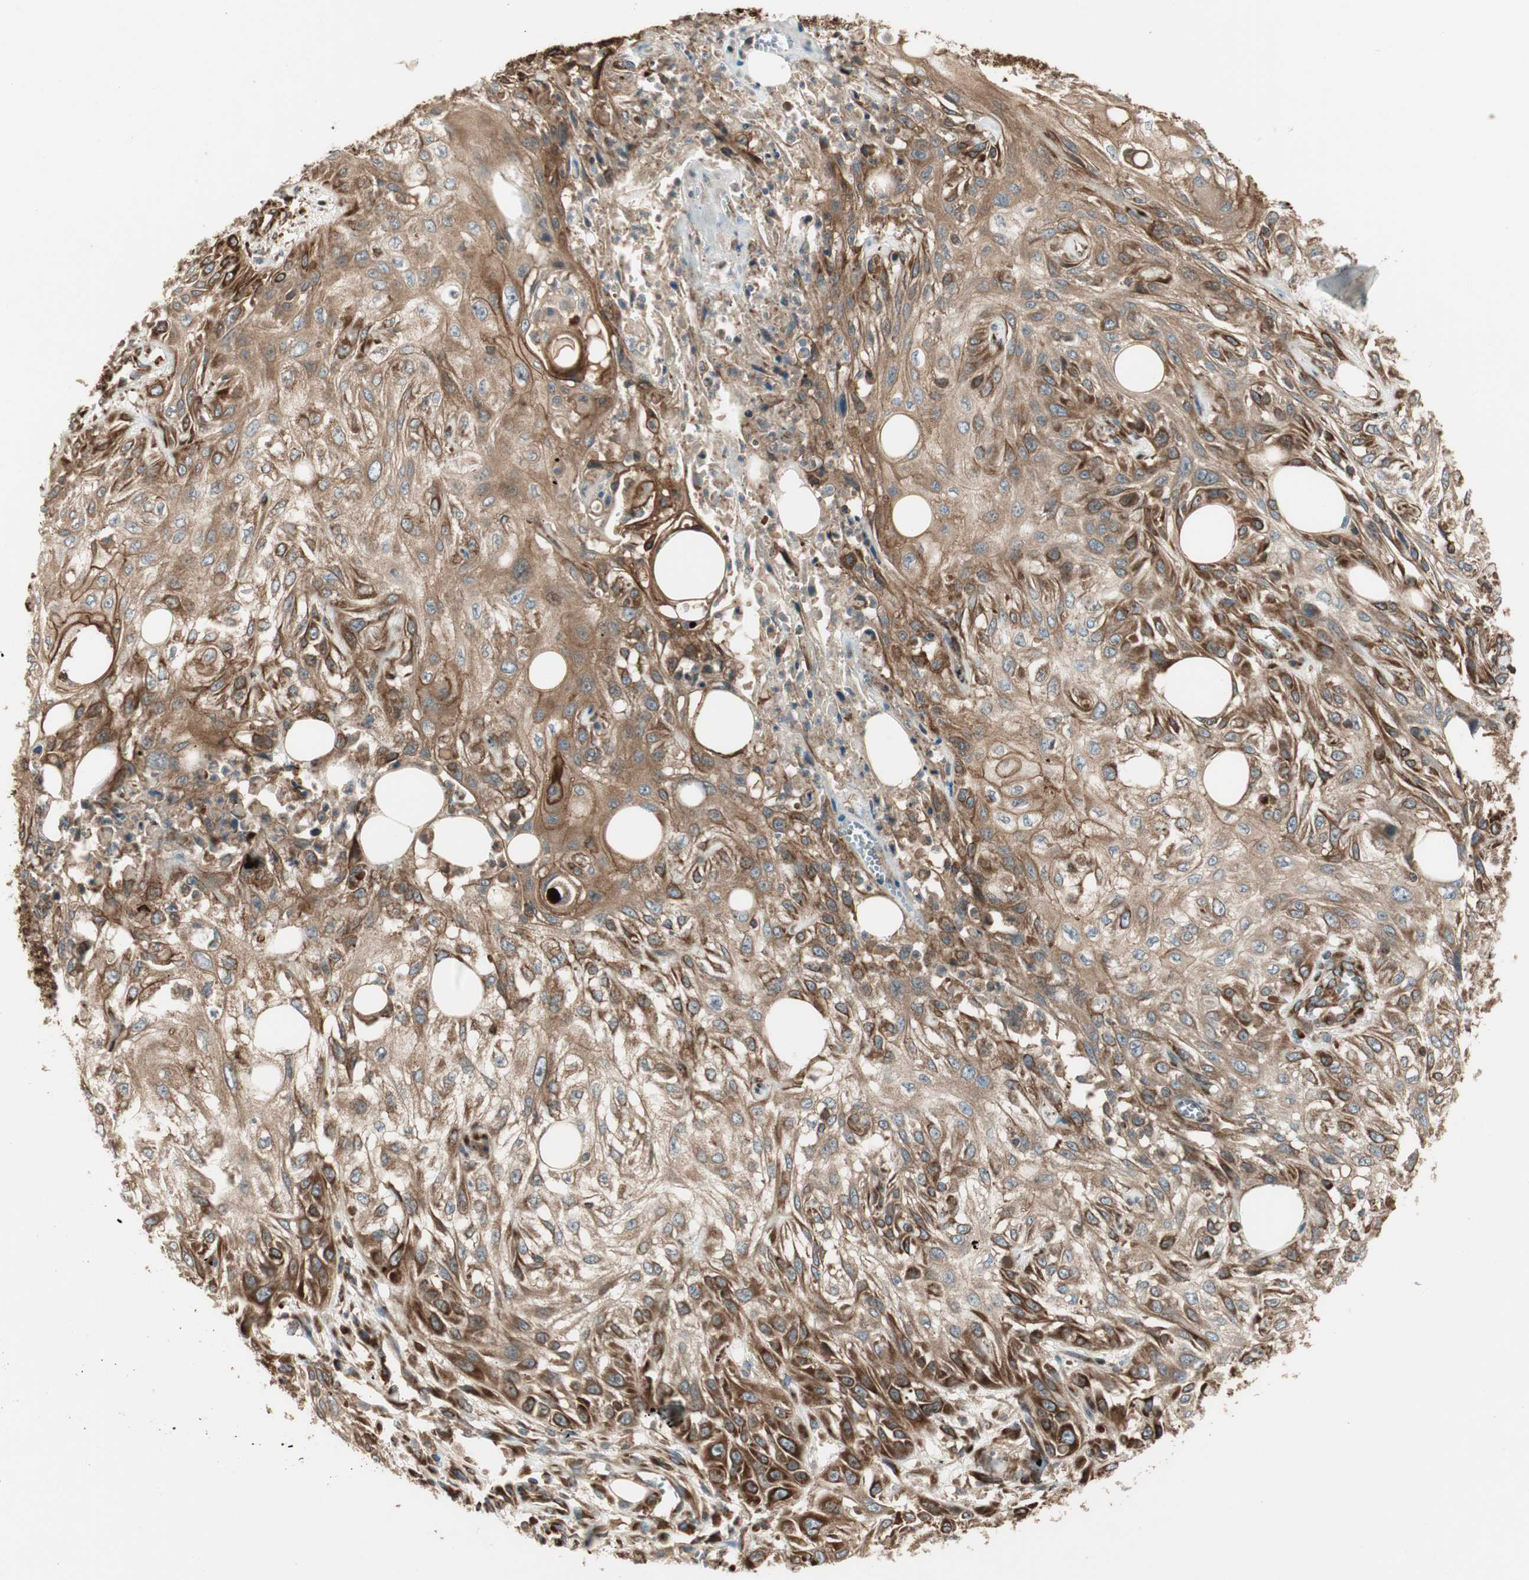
{"staining": {"intensity": "strong", "quantity": ">75%", "location": "cytoplasmic/membranous"}, "tissue": "skin cancer", "cell_type": "Tumor cells", "image_type": "cancer", "snomed": [{"axis": "morphology", "description": "Squamous cell carcinoma, NOS"}, {"axis": "topography", "description": "Skin"}], "caption": "Immunohistochemistry (IHC) of skin squamous cell carcinoma displays high levels of strong cytoplasmic/membranous expression in approximately >75% of tumor cells.", "gene": "PRKG1", "patient": {"sex": "male", "age": 75}}